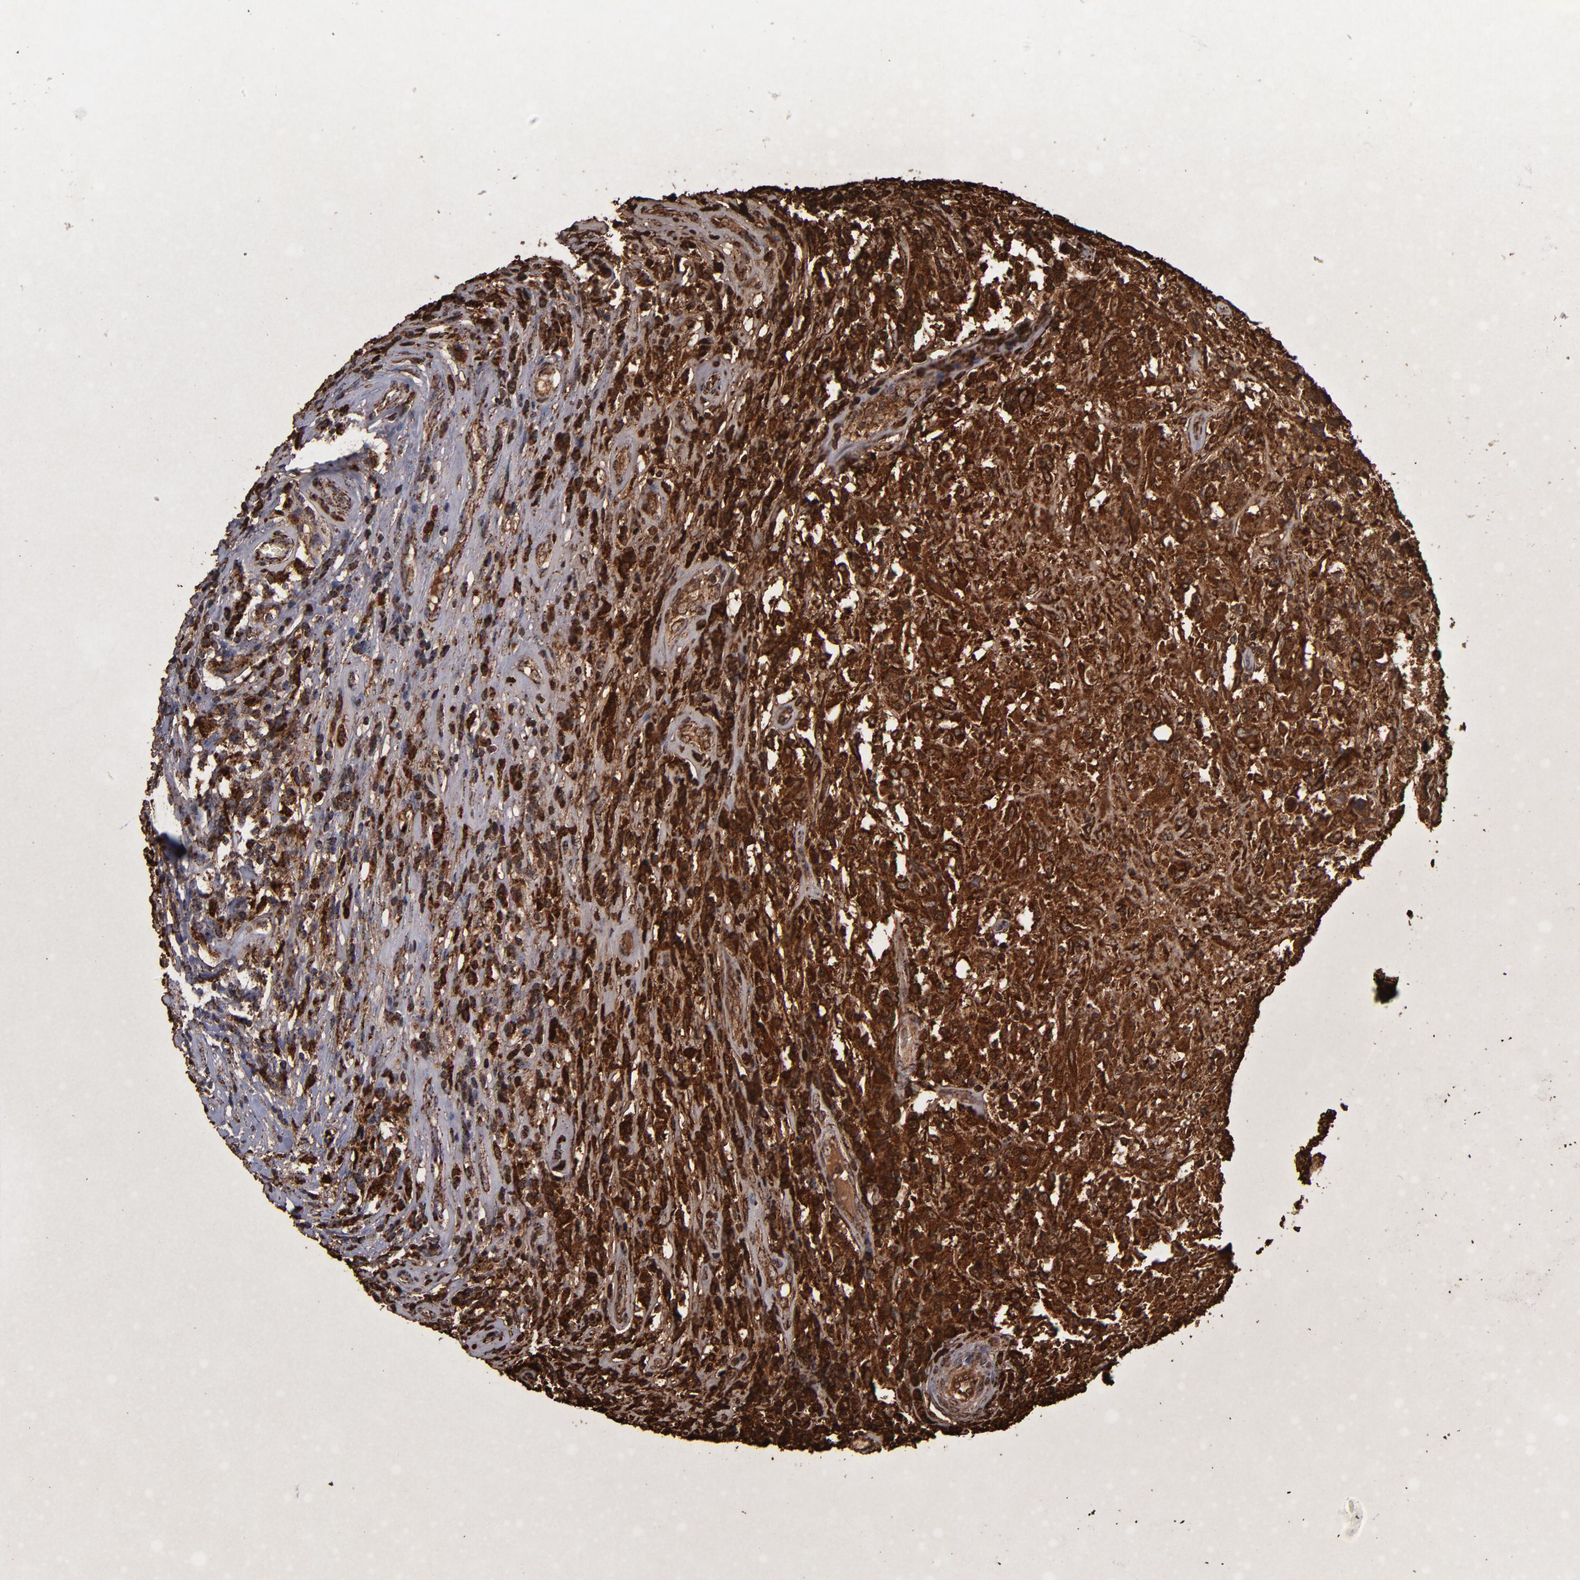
{"staining": {"intensity": "strong", "quantity": ">75%", "location": "cytoplasmic/membranous"}, "tissue": "testis cancer", "cell_type": "Tumor cells", "image_type": "cancer", "snomed": [{"axis": "morphology", "description": "Seminoma, NOS"}, {"axis": "topography", "description": "Testis"}], "caption": "The immunohistochemical stain highlights strong cytoplasmic/membranous staining in tumor cells of testis cancer (seminoma) tissue.", "gene": "SOD2", "patient": {"sex": "male", "age": 34}}